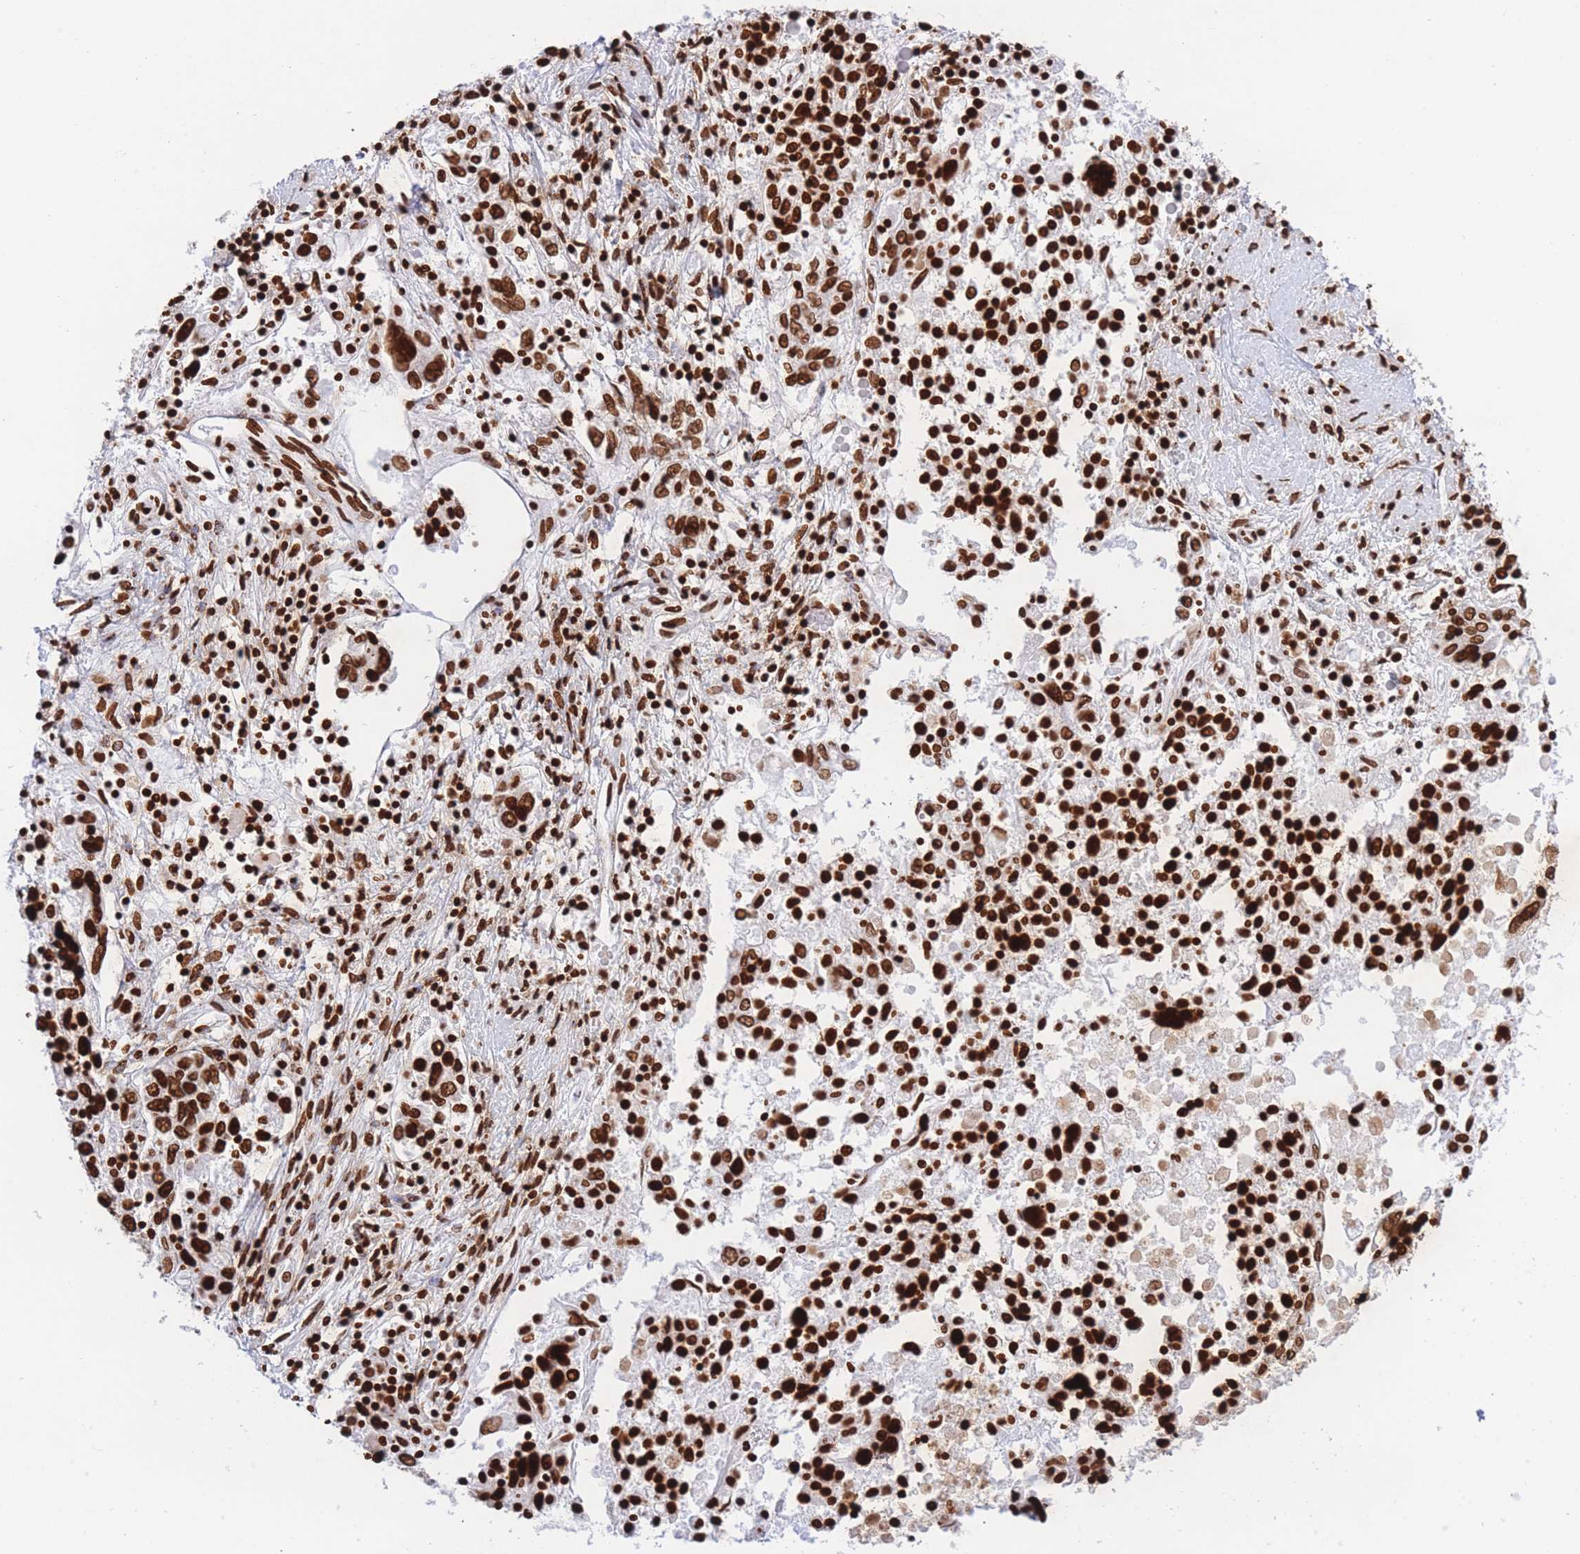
{"staining": {"intensity": "strong", "quantity": ">75%", "location": "nuclear"}, "tissue": "ovarian cancer", "cell_type": "Tumor cells", "image_type": "cancer", "snomed": [{"axis": "morphology", "description": "Carcinoma, endometroid"}, {"axis": "topography", "description": "Ovary"}], "caption": "DAB immunohistochemical staining of ovarian cancer shows strong nuclear protein staining in about >75% of tumor cells.", "gene": "H2BC11", "patient": {"sex": "female", "age": 62}}